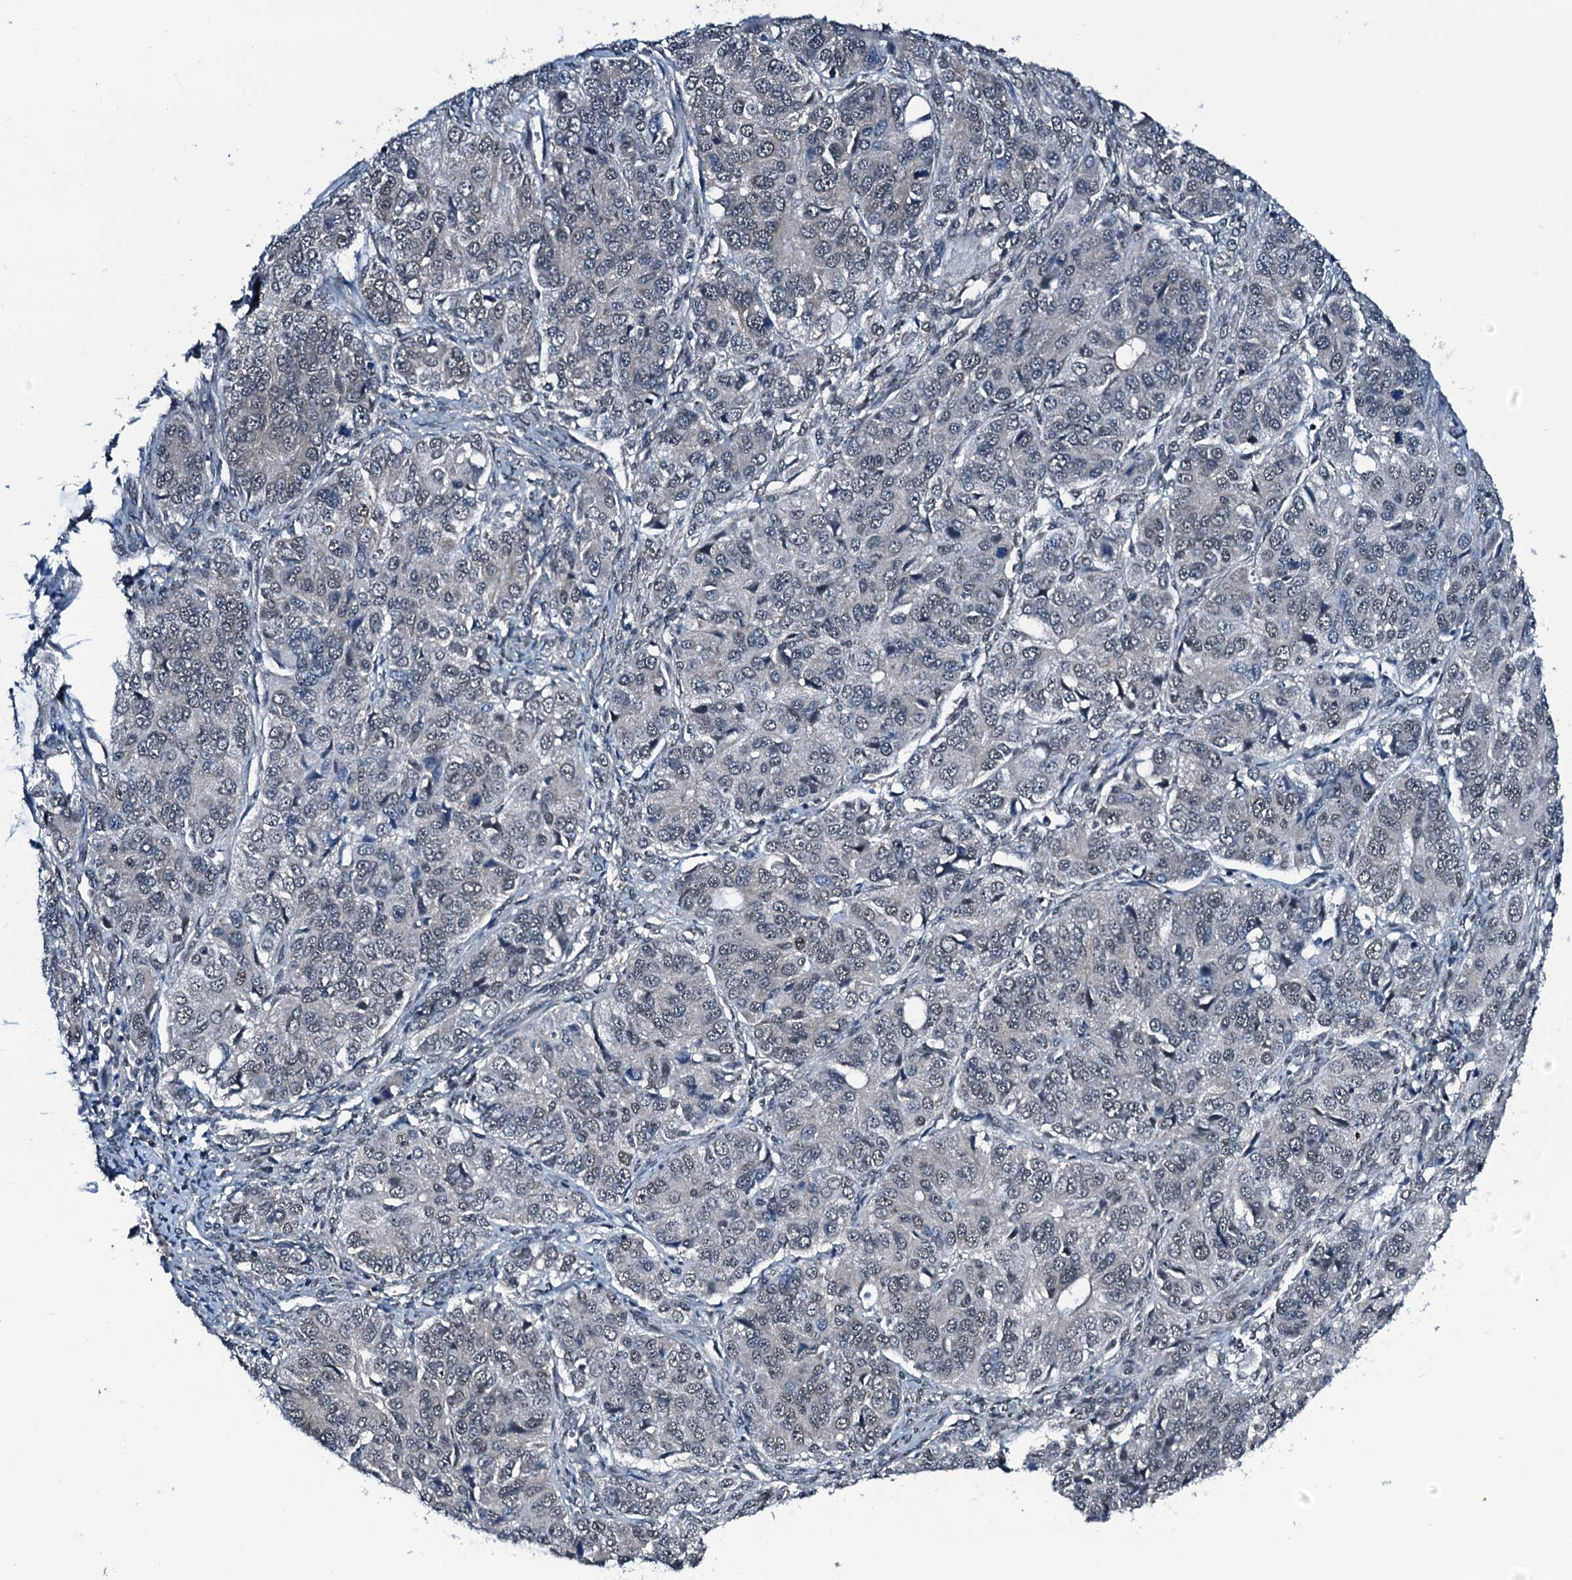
{"staining": {"intensity": "negative", "quantity": "none", "location": "none"}, "tissue": "ovarian cancer", "cell_type": "Tumor cells", "image_type": "cancer", "snomed": [{"axis": "morphology", "description": "Carcinoma, endometroid"}, {"axis": "topography", "description": "Ovary"}], "caption": "Ovarian endometroid carcinoma stained for a protein using immunohistochemistry demonstrates no positivity tumor cells.", "gene": "CWC15", "patient": {"sex": "female", "age": 51}}